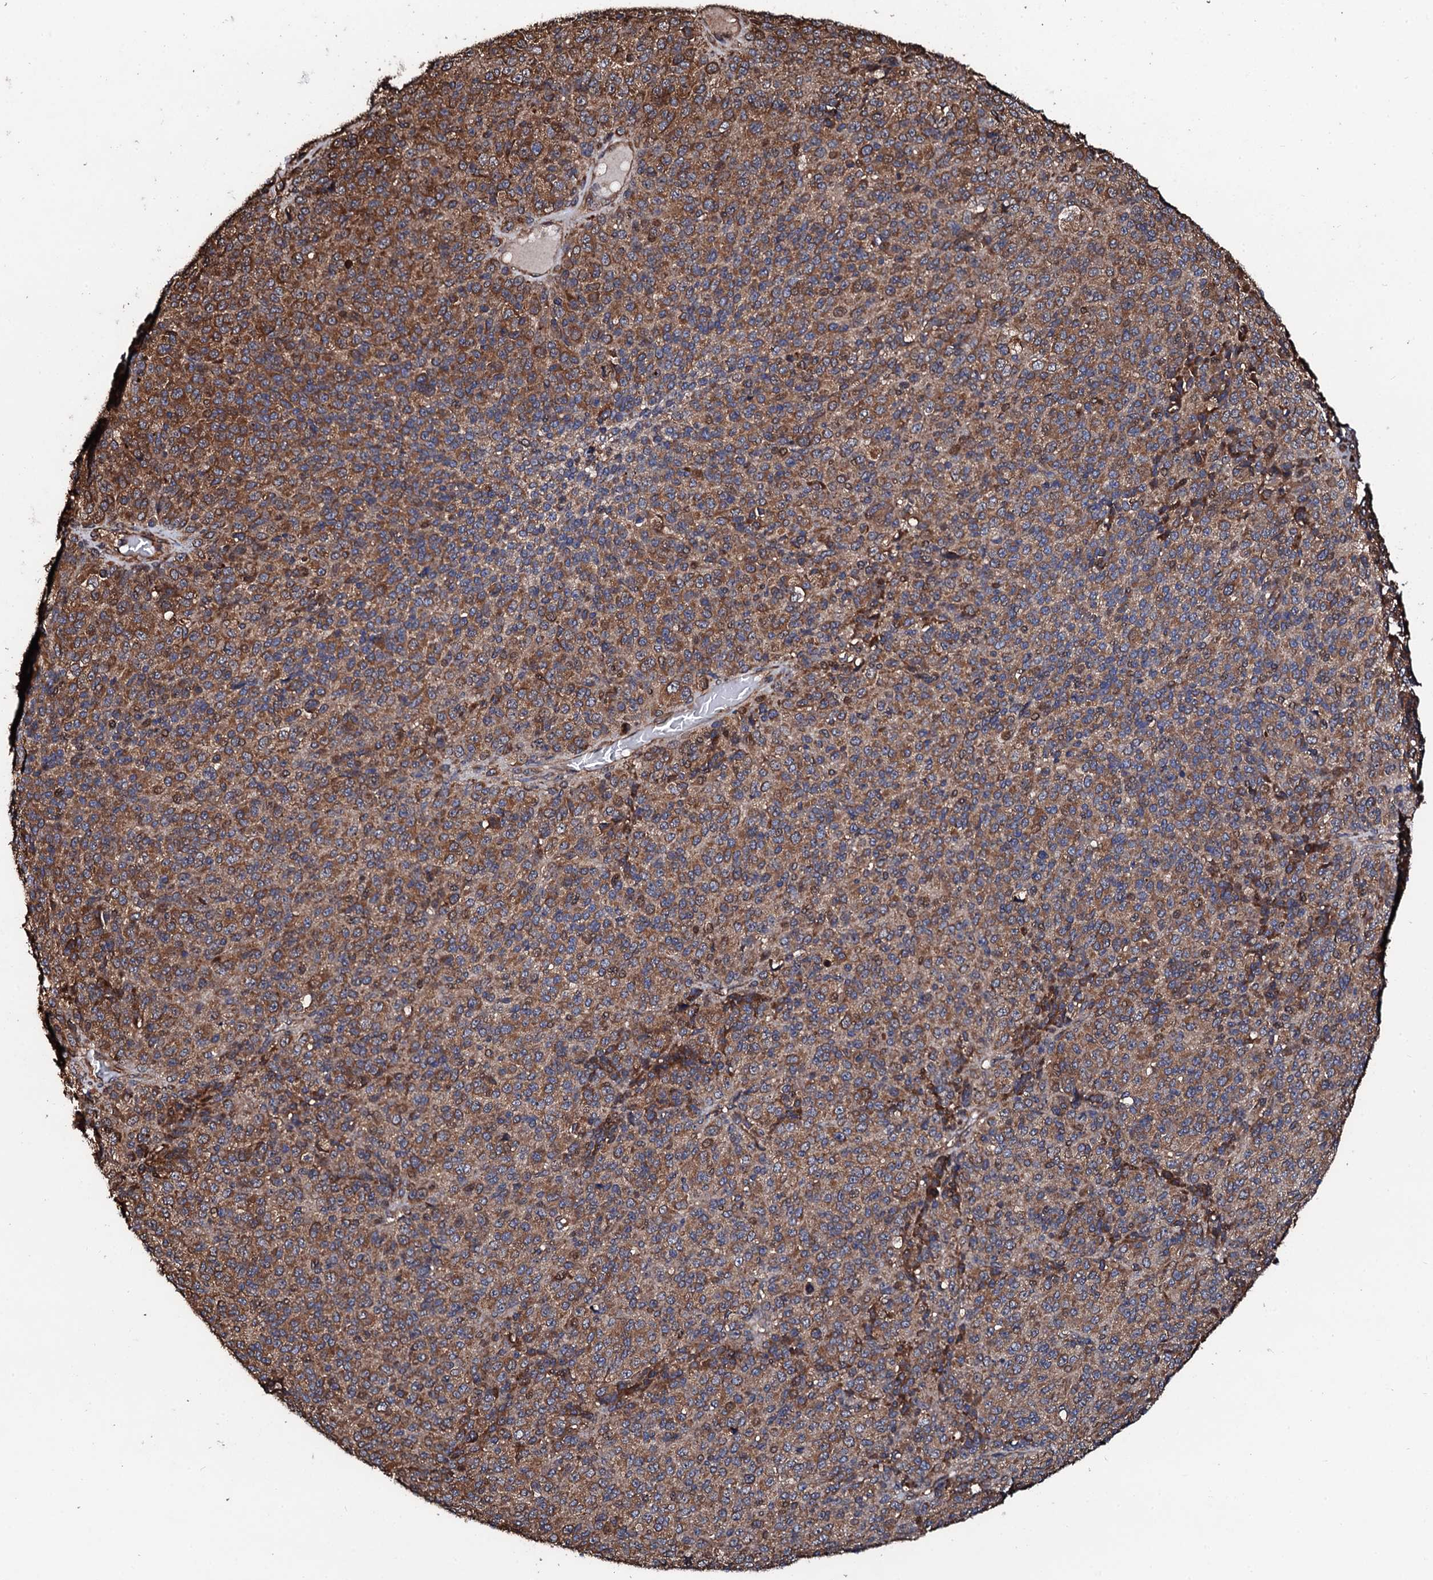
{"staining": {"intensity": "strong", "quantity": ">75%", "location": "cytoplasmic/membranous"}, "tissue": "melanoma", "cell_type": "Tumor cells", "image_type": "cancer", "snomed": [{"axis": "morphology", "description": "Malignant melanoma, Metastatic site"}, {"axis": "topography", "description": "Brain"}], "caption": "Immunohistochemistry staining of malignant melanoma (metastatic site), which demonstrates high levels of strong cytoplasmic/membranous staining in about >75% of tumor cells indicating strong cytoplasmic/membranous protein expression. The staining was performed using DAB (3,3'-diaminobenzidine) (brown) for protein detection and nuclei were counterstained in hematoxylin (blue).", "gene": "CKAP5", "patient": {"sex": "female", "age": 56}}